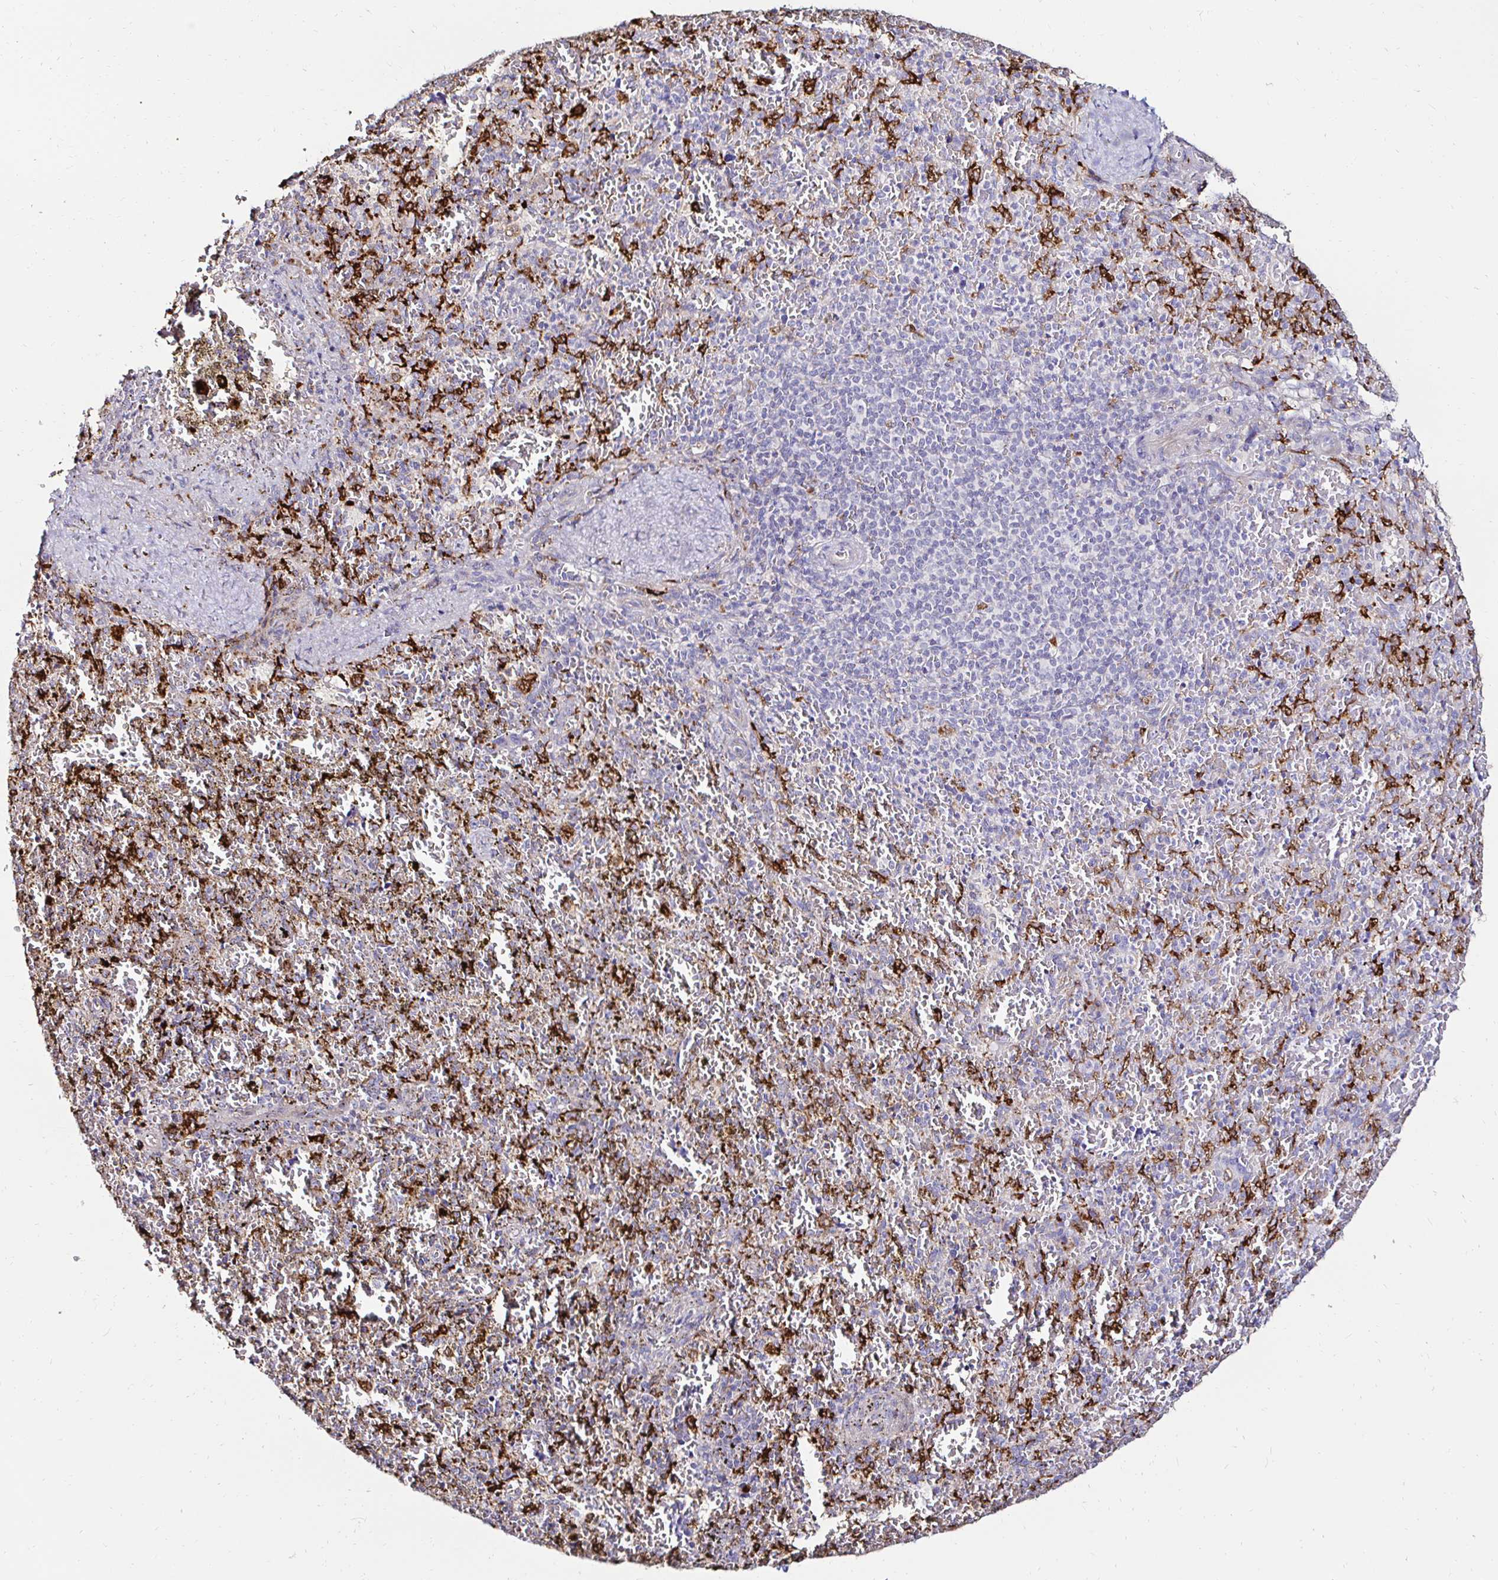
{"staining": {"intensity": "negative", "quantity": "none", "location": "none"}, "tissue": "spleen", "cell_type": "Cells in red pulp", "image_type": "normal", "snomed": [{"axis": "morphology", "description": "Normal tissue, NOS"}, {"axis": "topography", "description": "Spleen"}], "caption": "Benign spleen was stained to show a protein in brown. There is no significant positivity in cells in red pulp. (DAB (3,3'-diaminobenzidine) immunohistochemistry (IHC), high magnification).", "gene": "GALNS", "patient": {"sex": "female", "age": 50}}